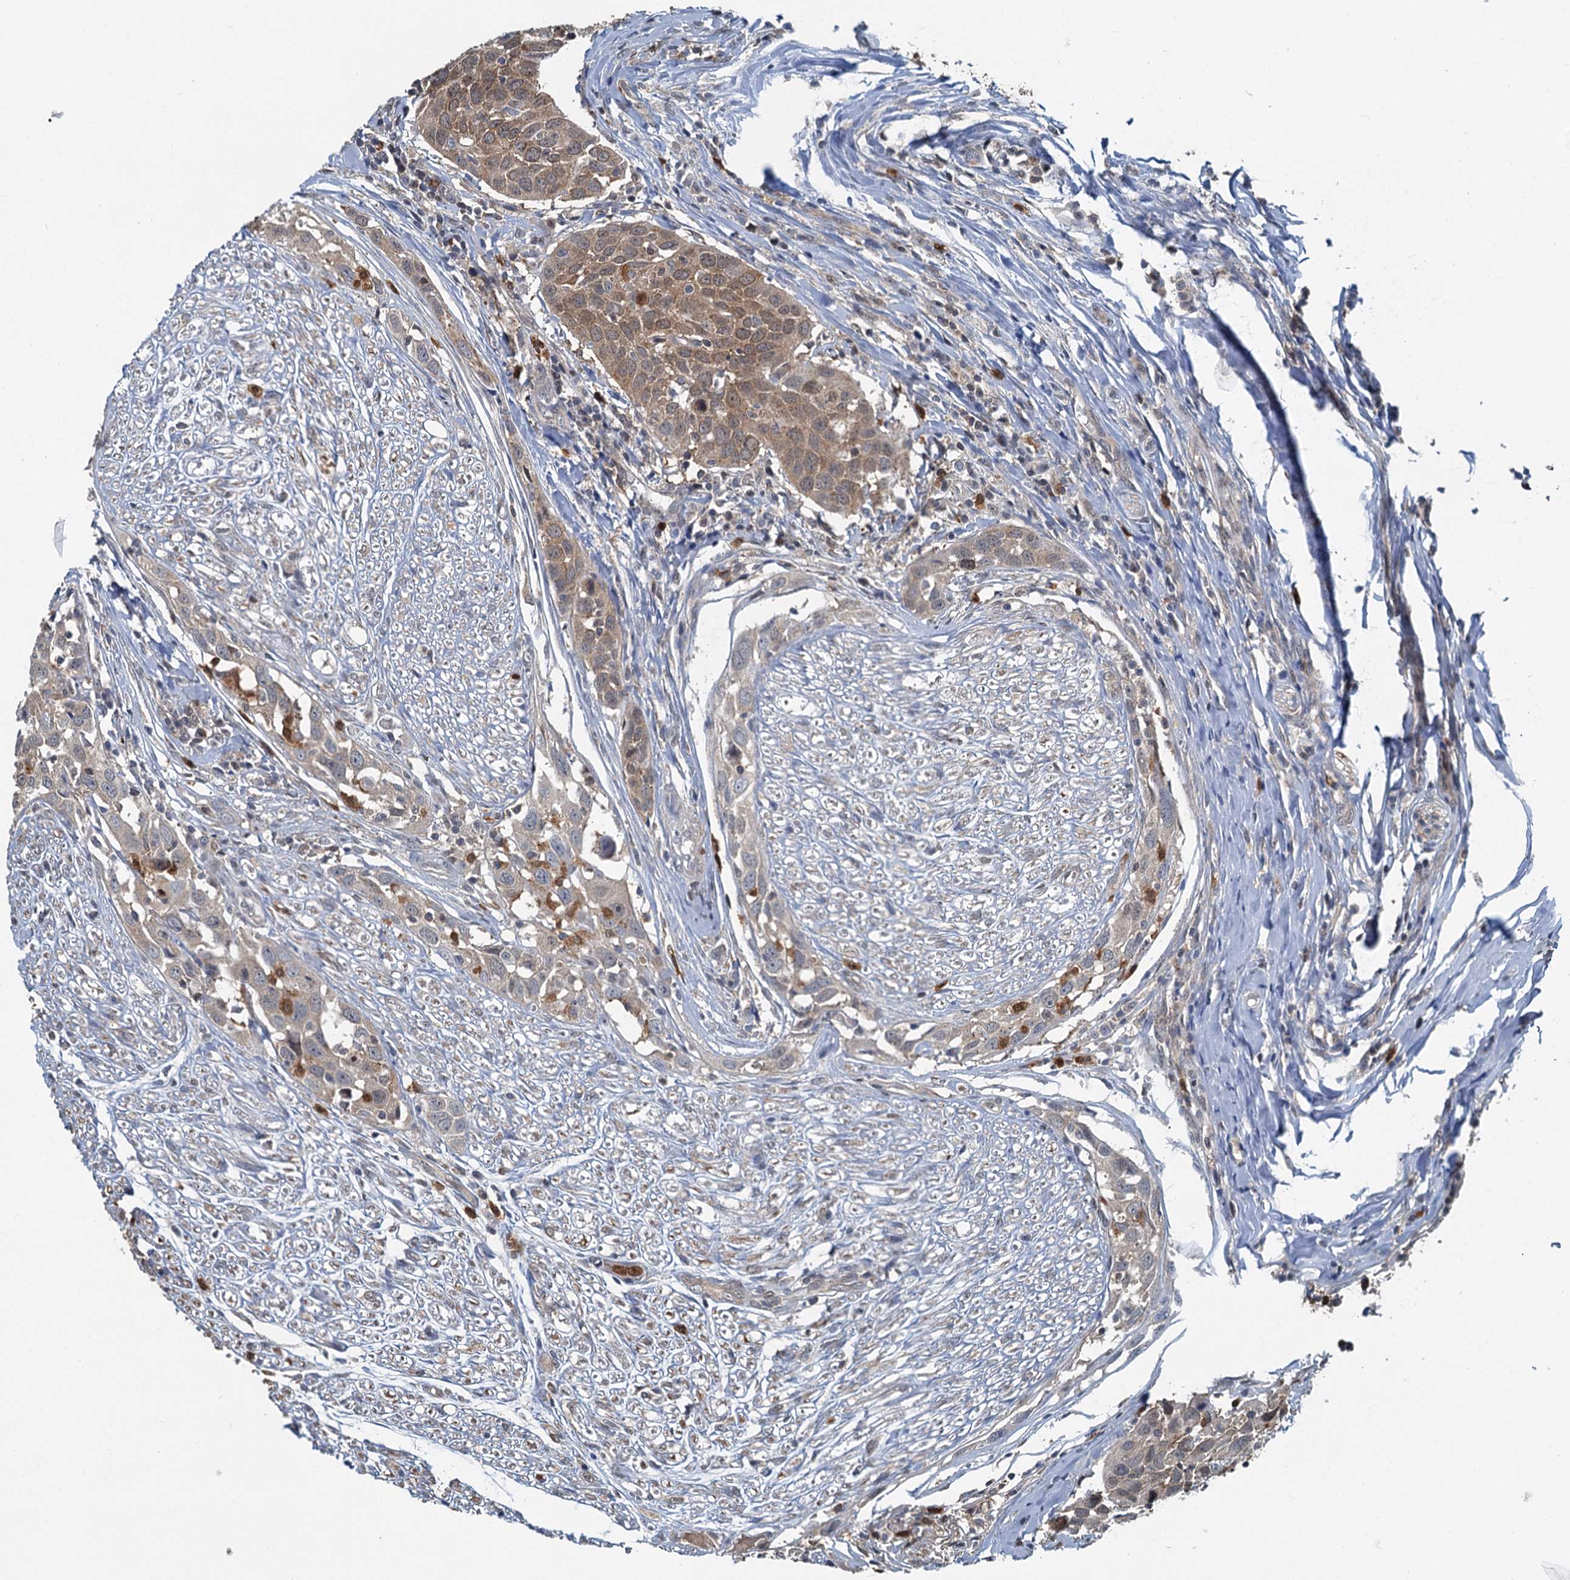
{"staining": {"intensity": "weak", "quantity": "25%-75%", "location": "cytoplasmic/membranous,nuclear"}, "tissue": "head and neck cancer", "cell_type": "Tumor cells", "image_type": "cancer", "snomed": [{"axis": "morphology", "description": "Squamous cell carcinoma, NOS"}, {"axis": "topography", "description": "Oral tissue"}, {"axis": "topography", "description": "Head-Neck"}], "caption": "Human squamous cell carcinoma (head and neck) stained with a brown dye exhibits weak cytoplasmic/membranous and nuclear positive positivity in about 25%-75% of tumor cells.", "gene": "GPI", "patient": {"sex": "female", "age": 50}}